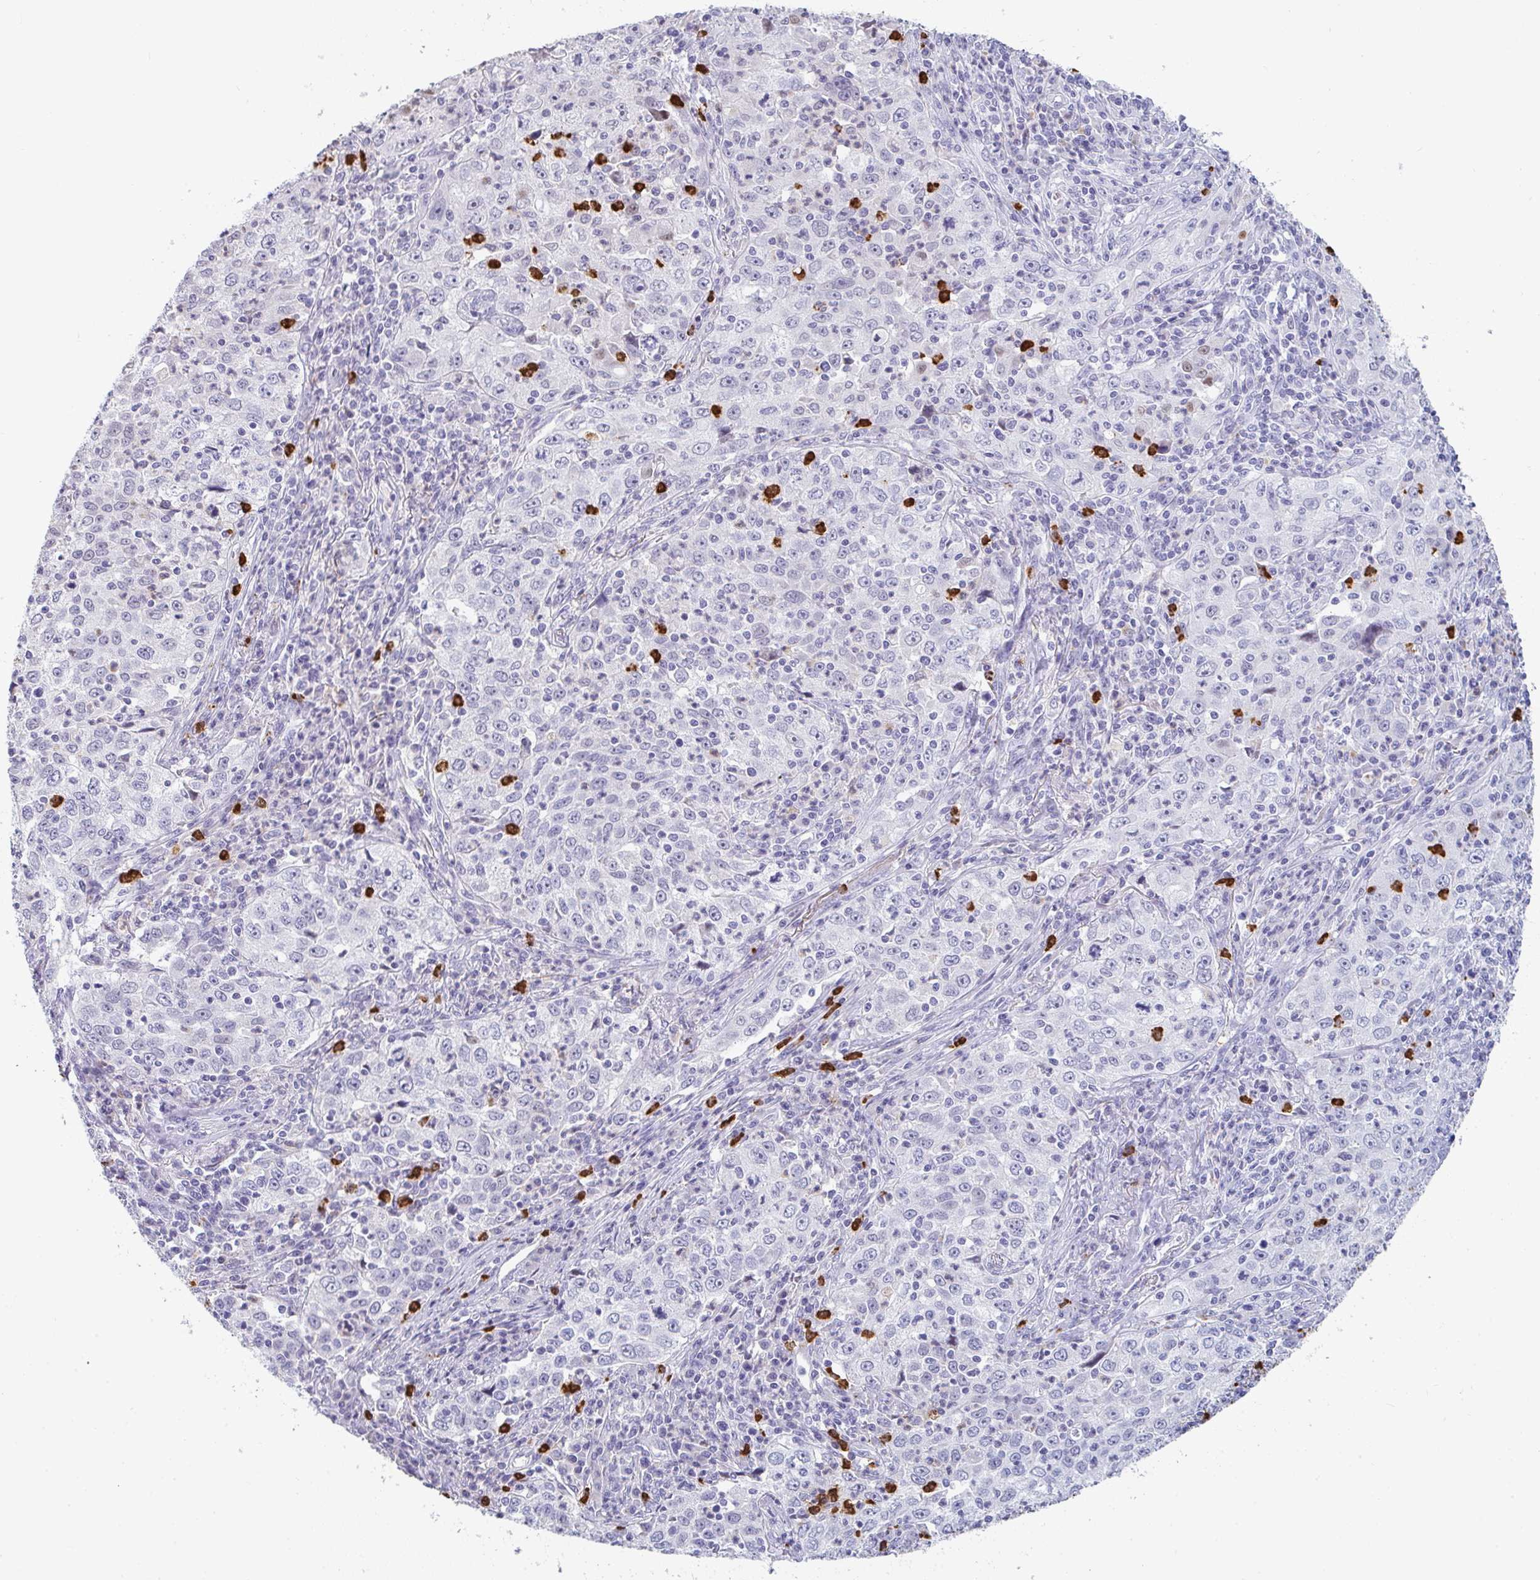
{"staining": {"intensity": "negative", "quantity": "none", "location": "none"}, "tissue": "lung cancer", "cell_type": "Tumor cells", "image_type": "cancer", "snomed": [{"axis": "morphology", "description": "Squamous cell carcinoma, NOS"}, {"axis": "topography", "description": "Lung"}], "caption": "Tumor cells show no significant staining in lung cancer.", "gene": "RUBCN", "patient": {"sex": "male", "age": 71}}